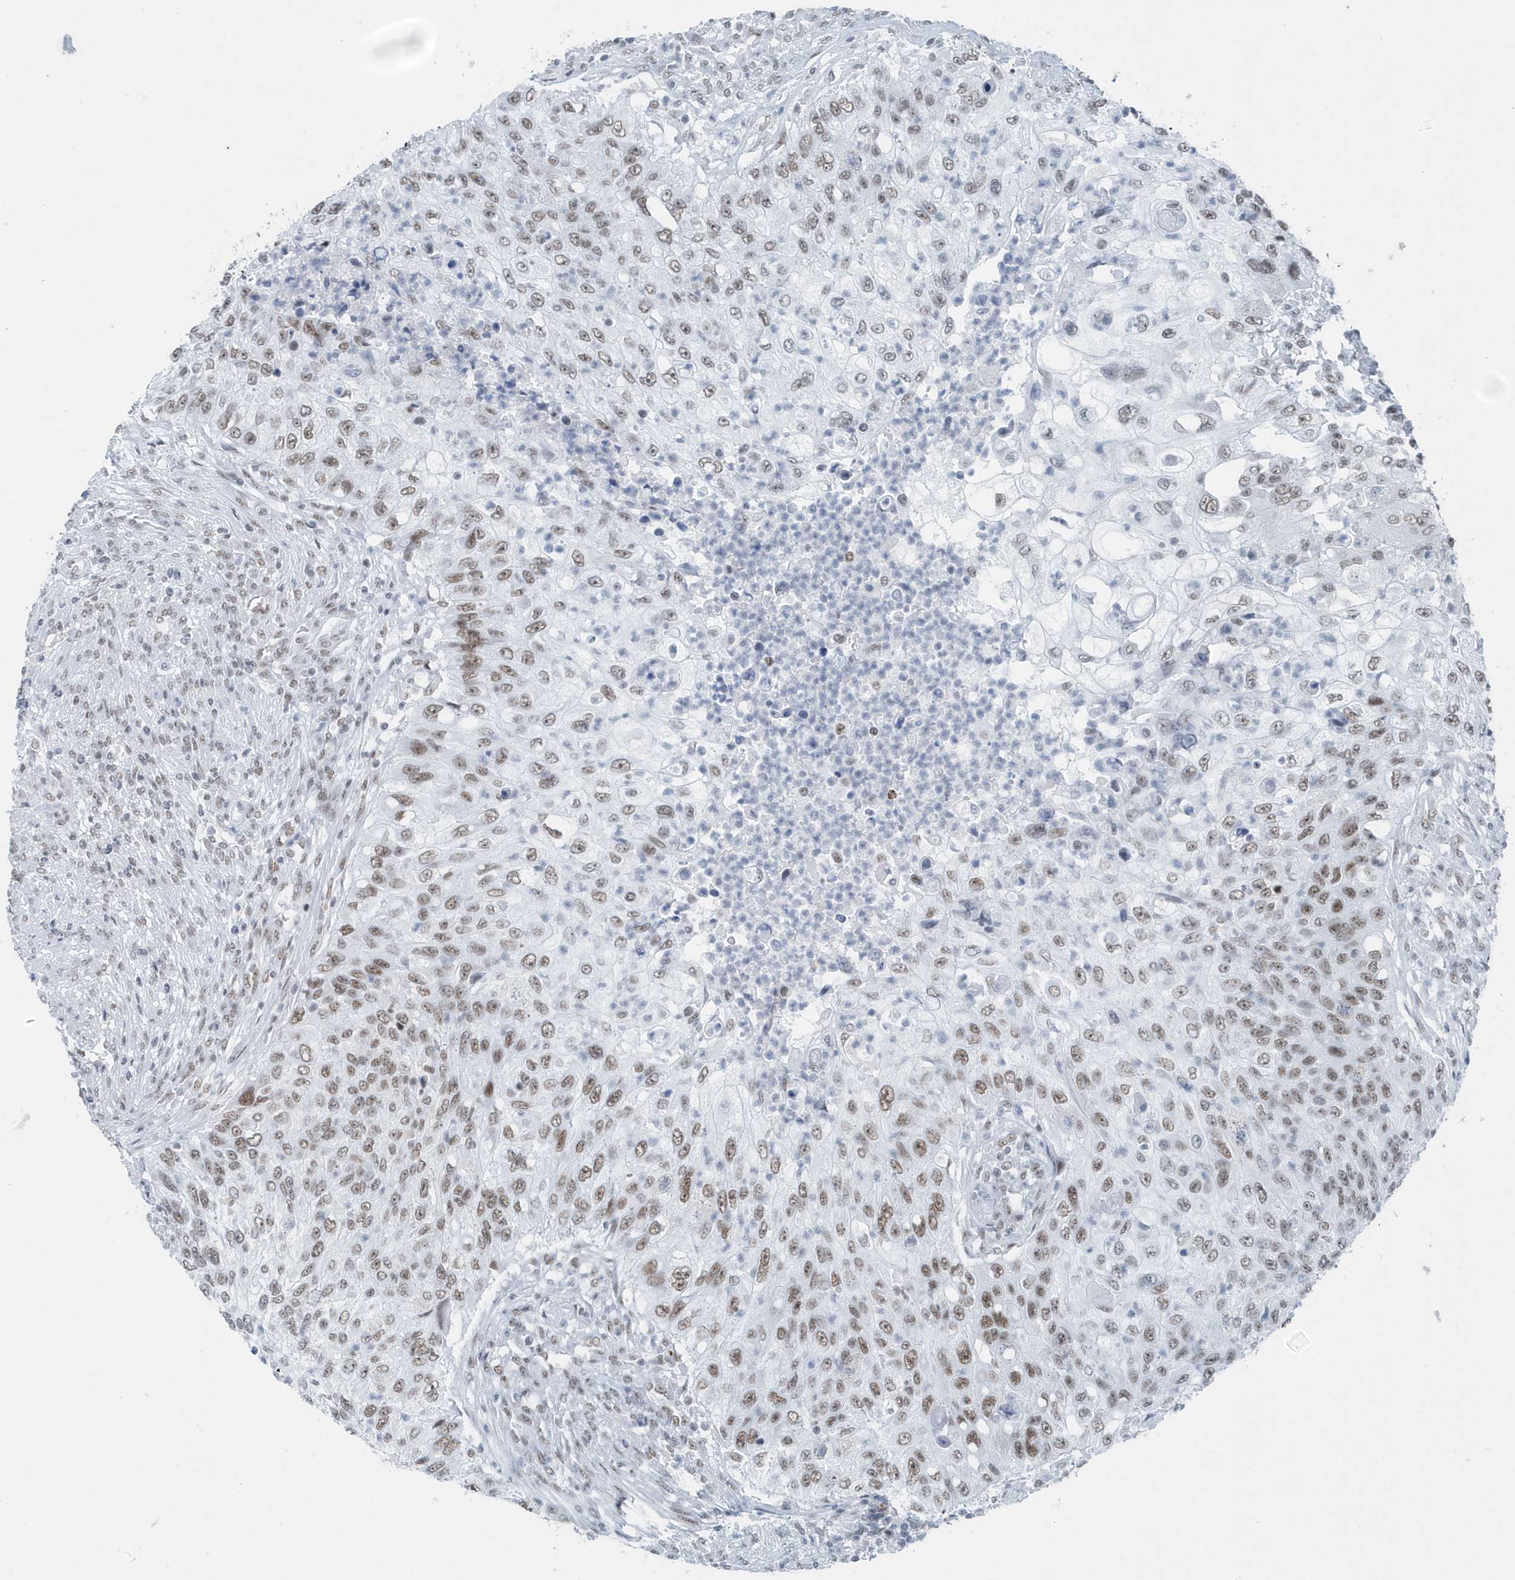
{"staining": {"intensity": "moderate", "quantity": ">75%", "location": "nuclear"}, "tissue": "urothelial cancer", "cell_type": "Tumor cells", "image_type": "cancer", "snomed": [{"axis": "morphology", "description": "Urothelial carcinoma, High grade"}, {"axis": "topography", "description": "Urinary bladder"}], "caption": "An image of high-grade urothelial carcinoma stained for a protein shows moderate nuclear brown staining in tumor cells.", "gene": "FIP1L1", "patient": {"sex": "female", "age": 60}}